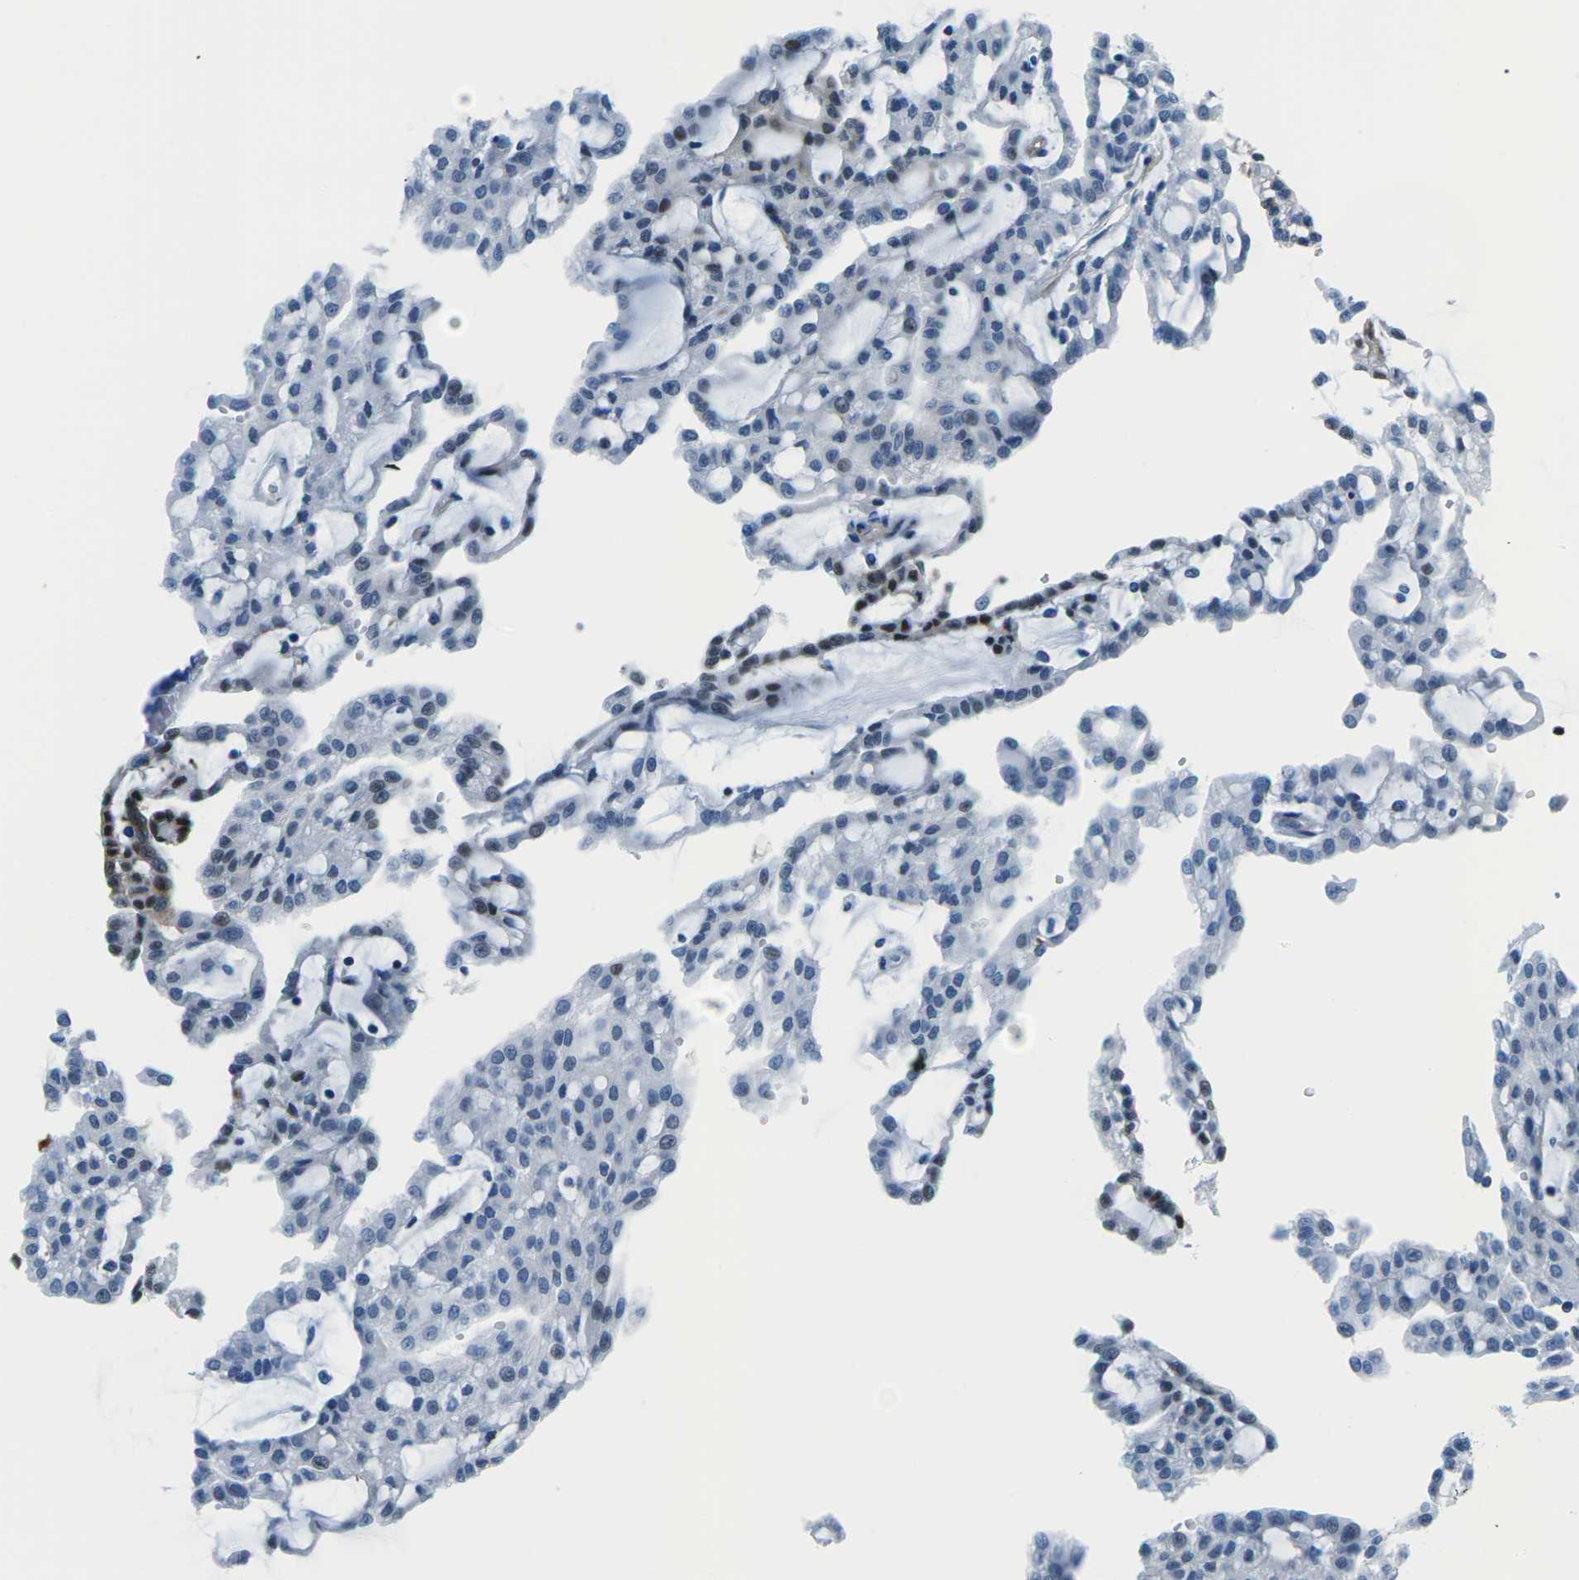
{"staining": {"intensity": "negative", "quantity": "none", "location": "none"}, "tissue": "renal cancer", "cell_type": "Tumor cells", "image_type": "cancer", "snomed": [{"axis": "morphology", "description": "Adenocarcinoma, NOS"}, {"axis": "topography", "description": "Kidney"}], "caption": "Immunohistochemistry image of neoplastic tissue: human renal cancer stained with DAB (3,3'-diaminobenzidine) displays no significant protein positivity in tumor cells.", "gene": "SOCS4", "patient": {"sex": "male", "age": 63}}